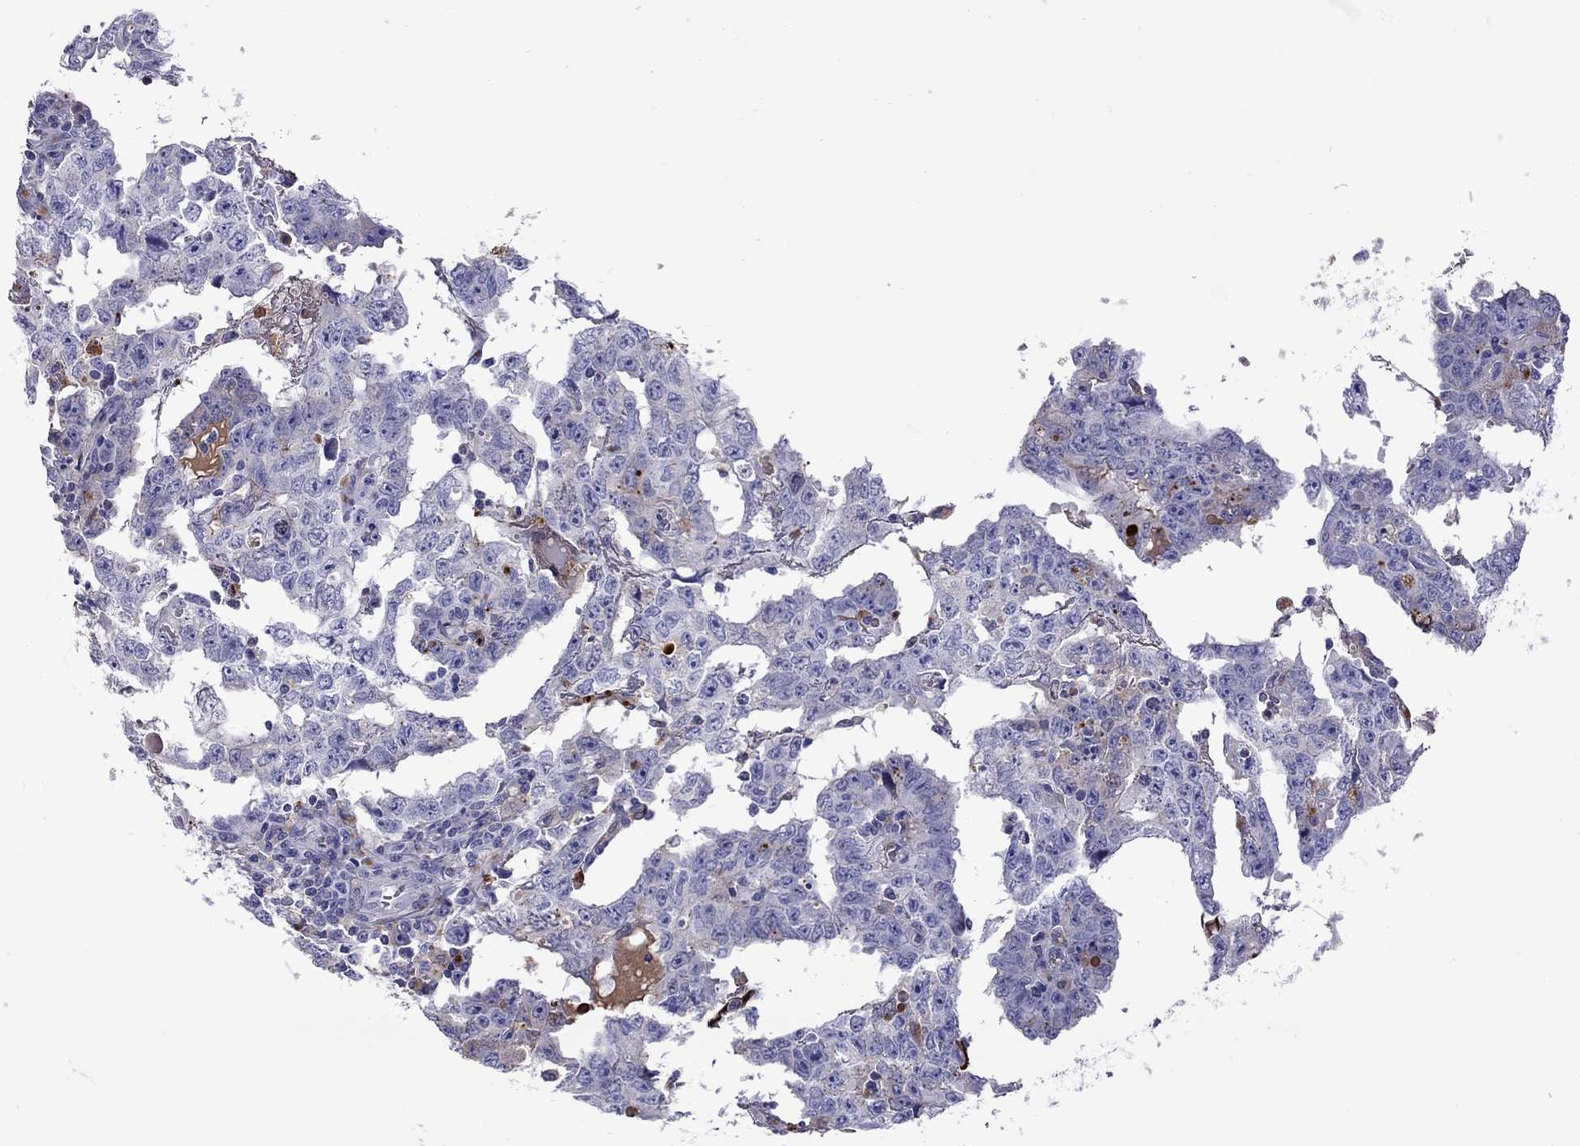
{"staining": {"intensity": "negative", "quantity": "none", "location": "none"}, "tissue": "testis cancer", "cell_type": "Tumor cells", "image_type": "cancer", "snomed": [{"axis": "morphology", "description": "Carcinoma, Embryonal, NOS"}, {"axis": "topography", "description": "Testis"}], "caption": "Image shows no significant protein staining in tumor cells of testis cancer (embryonal carcinoma).", "gene": "SERPINA3", "patient": {"sex": "male", "age": 22}}